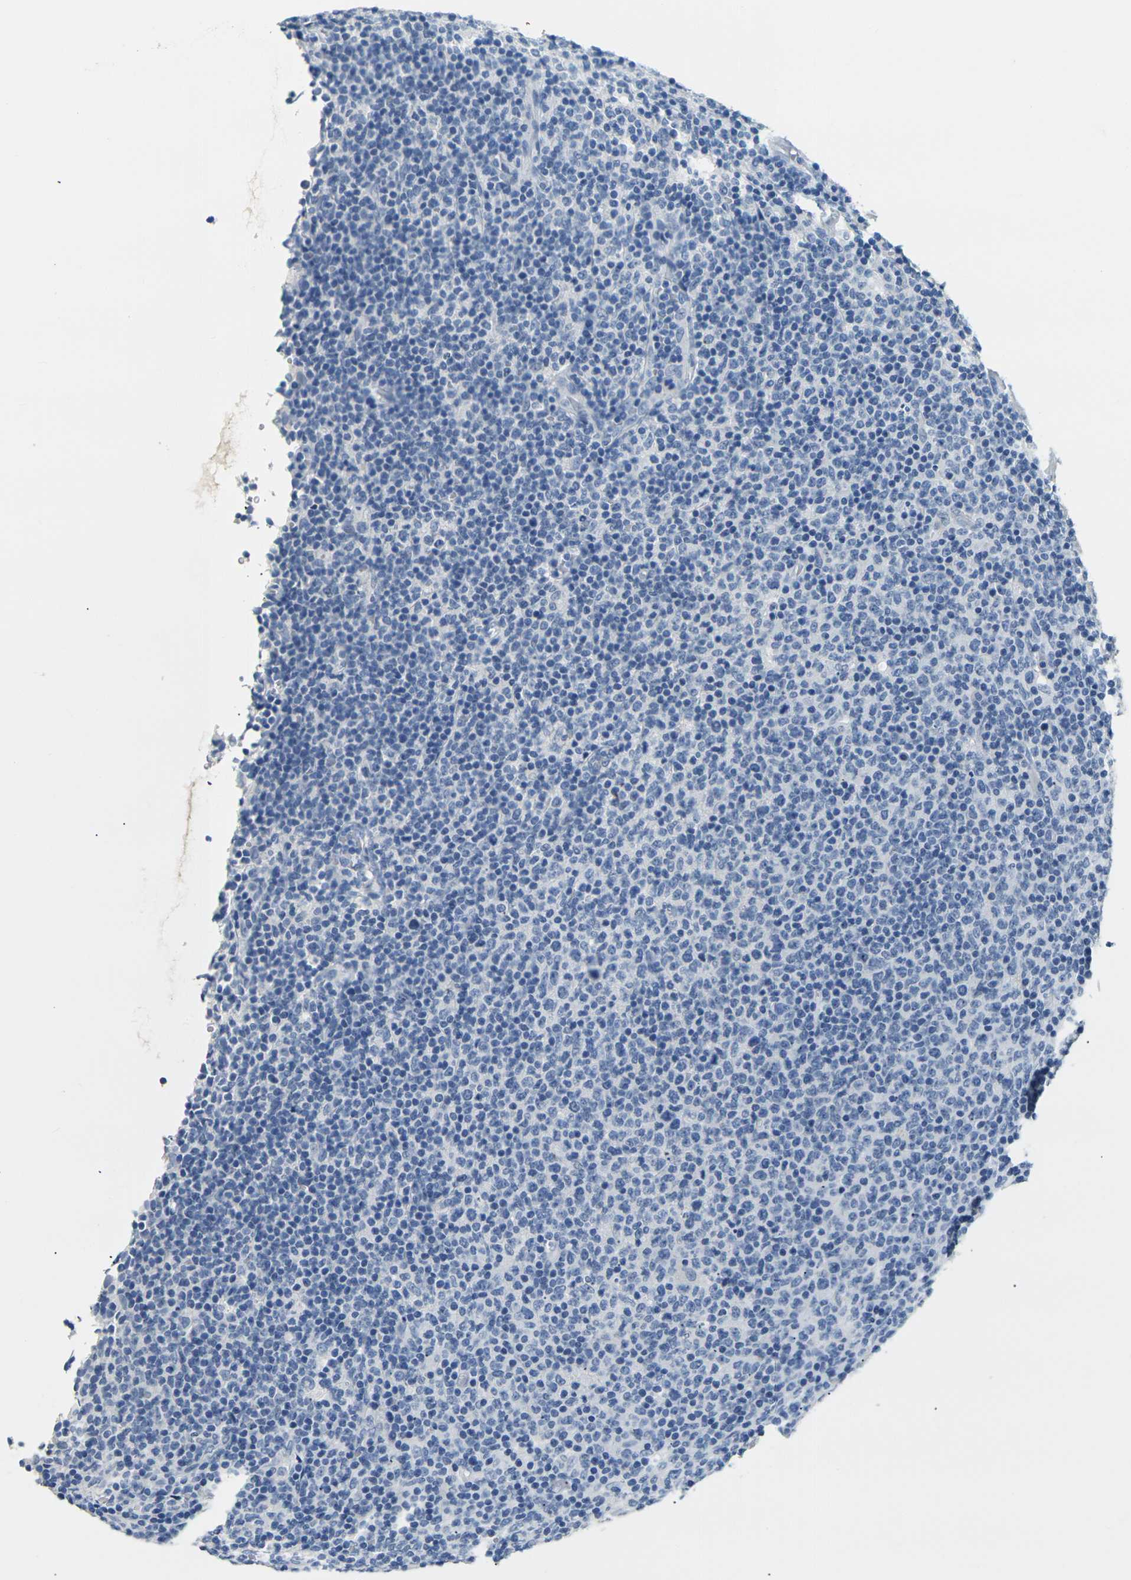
{"staining": {"intensity": "negative", "quantity": "none", "location": "none"}, "tissue": "lymphoma", "cell_type": "Tumor cells", "image_type": "cancer", "snomed": [{"axis": "morphology", "description": "Malignant lymphoma, non-Hodgkin's type, Low grade"}, {"axis": "topography", "description": "Lymph node"}], "caption": "Tumor cells are negative for brown protein staining in lymphoma.", "gene": "CLDN7", "patient": {"sex": "male", "age": 70}}